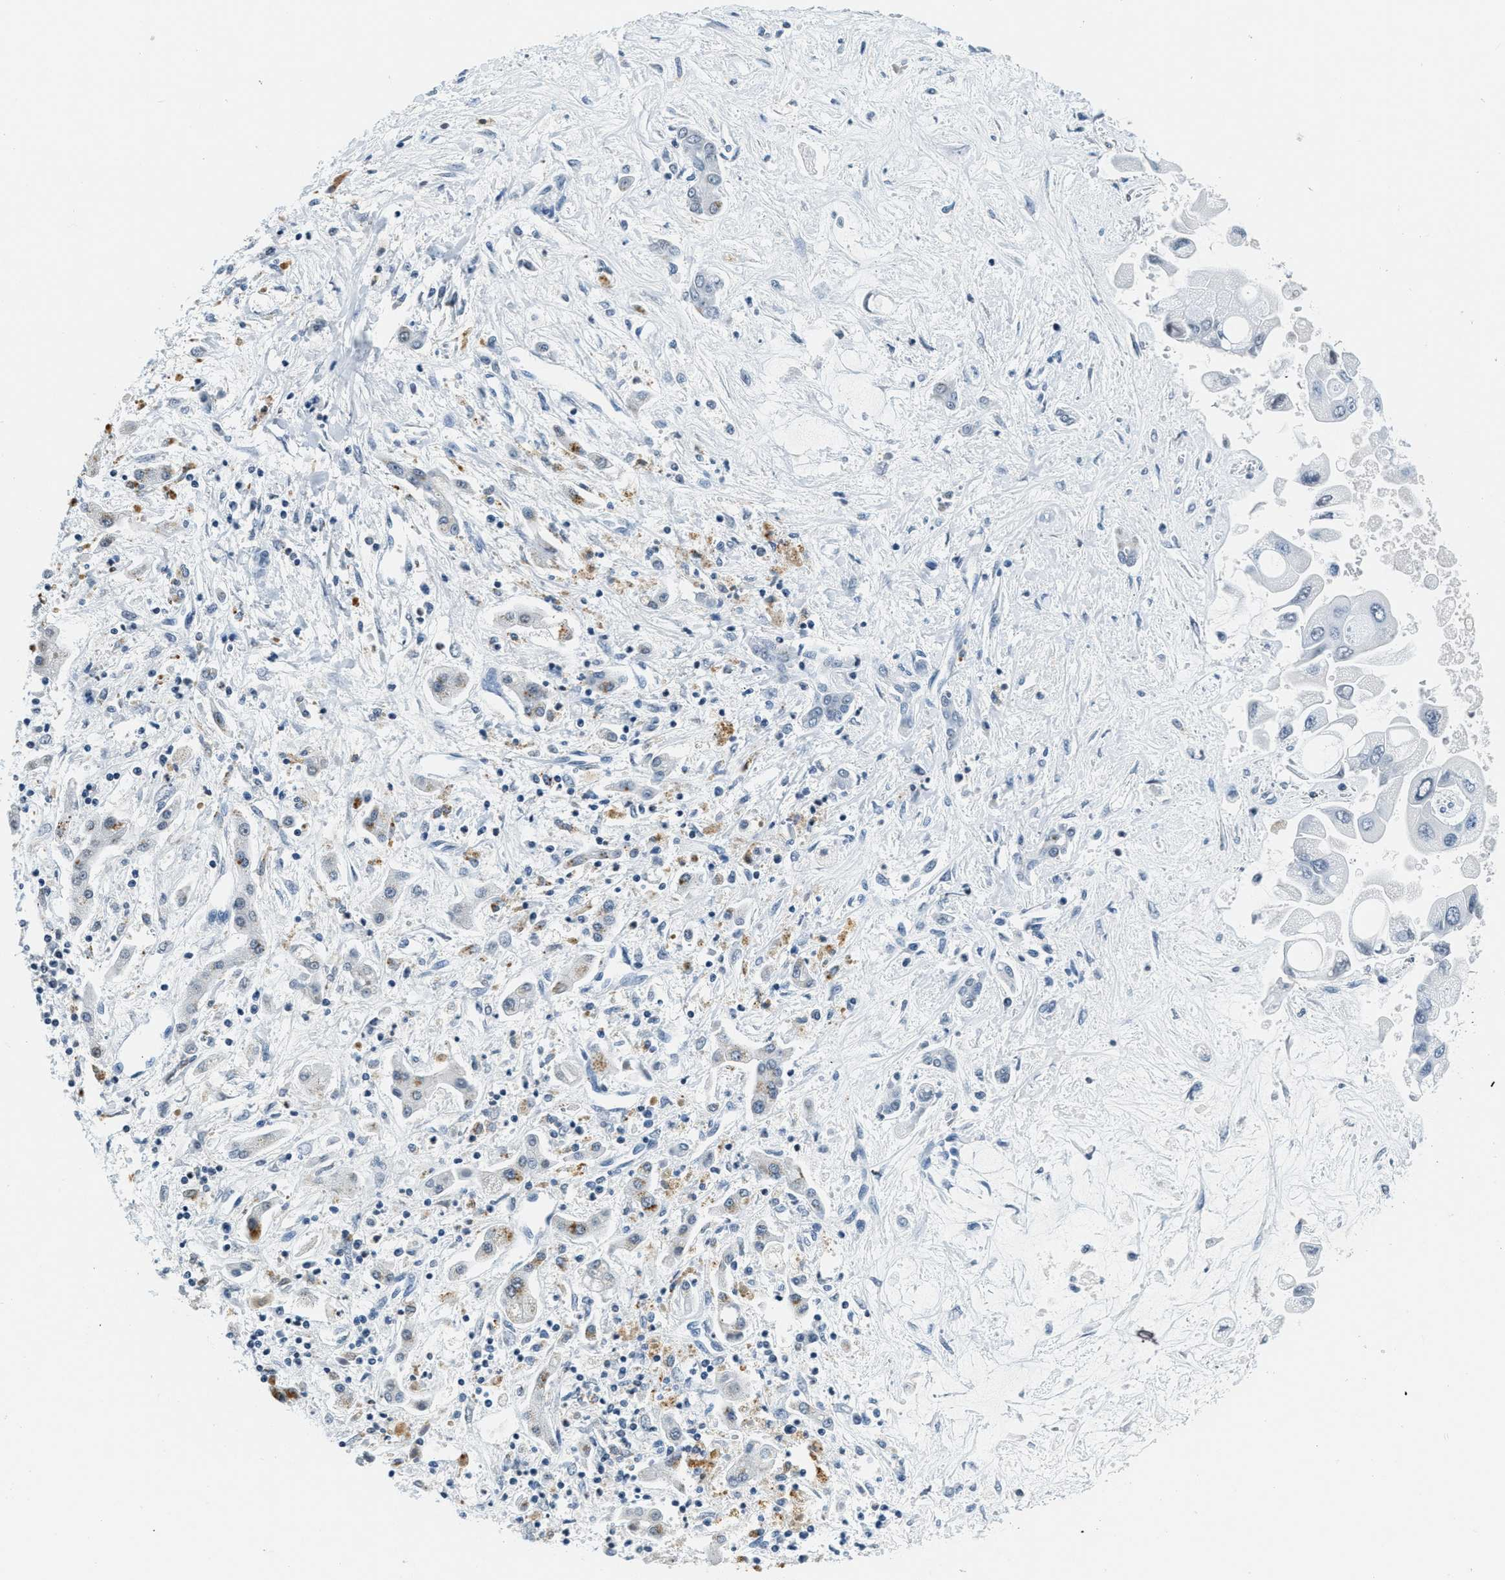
{"staining": {"intensity": "moderate", "quantity": "<25%", "location": "cytoplasmic/membranous"}, "tissue": "liver cancer", "cell_type": "Tumor cells", "image_type": "cancer", "snomed": [{"axis": "morphology", "description": "Cholangiocarcinoma"}, {"axis": "topography", "description": "Liver"}], "caption": "Moderate cytoplasmic/membranous positivity for a protein is seen in approximately <25% of tumor cells of liver cancer (cholangiocarcinoma) using immunohistochemistry (IHC).", "gene": "CA4", "patient": {"sex": "male", "age": 50}}